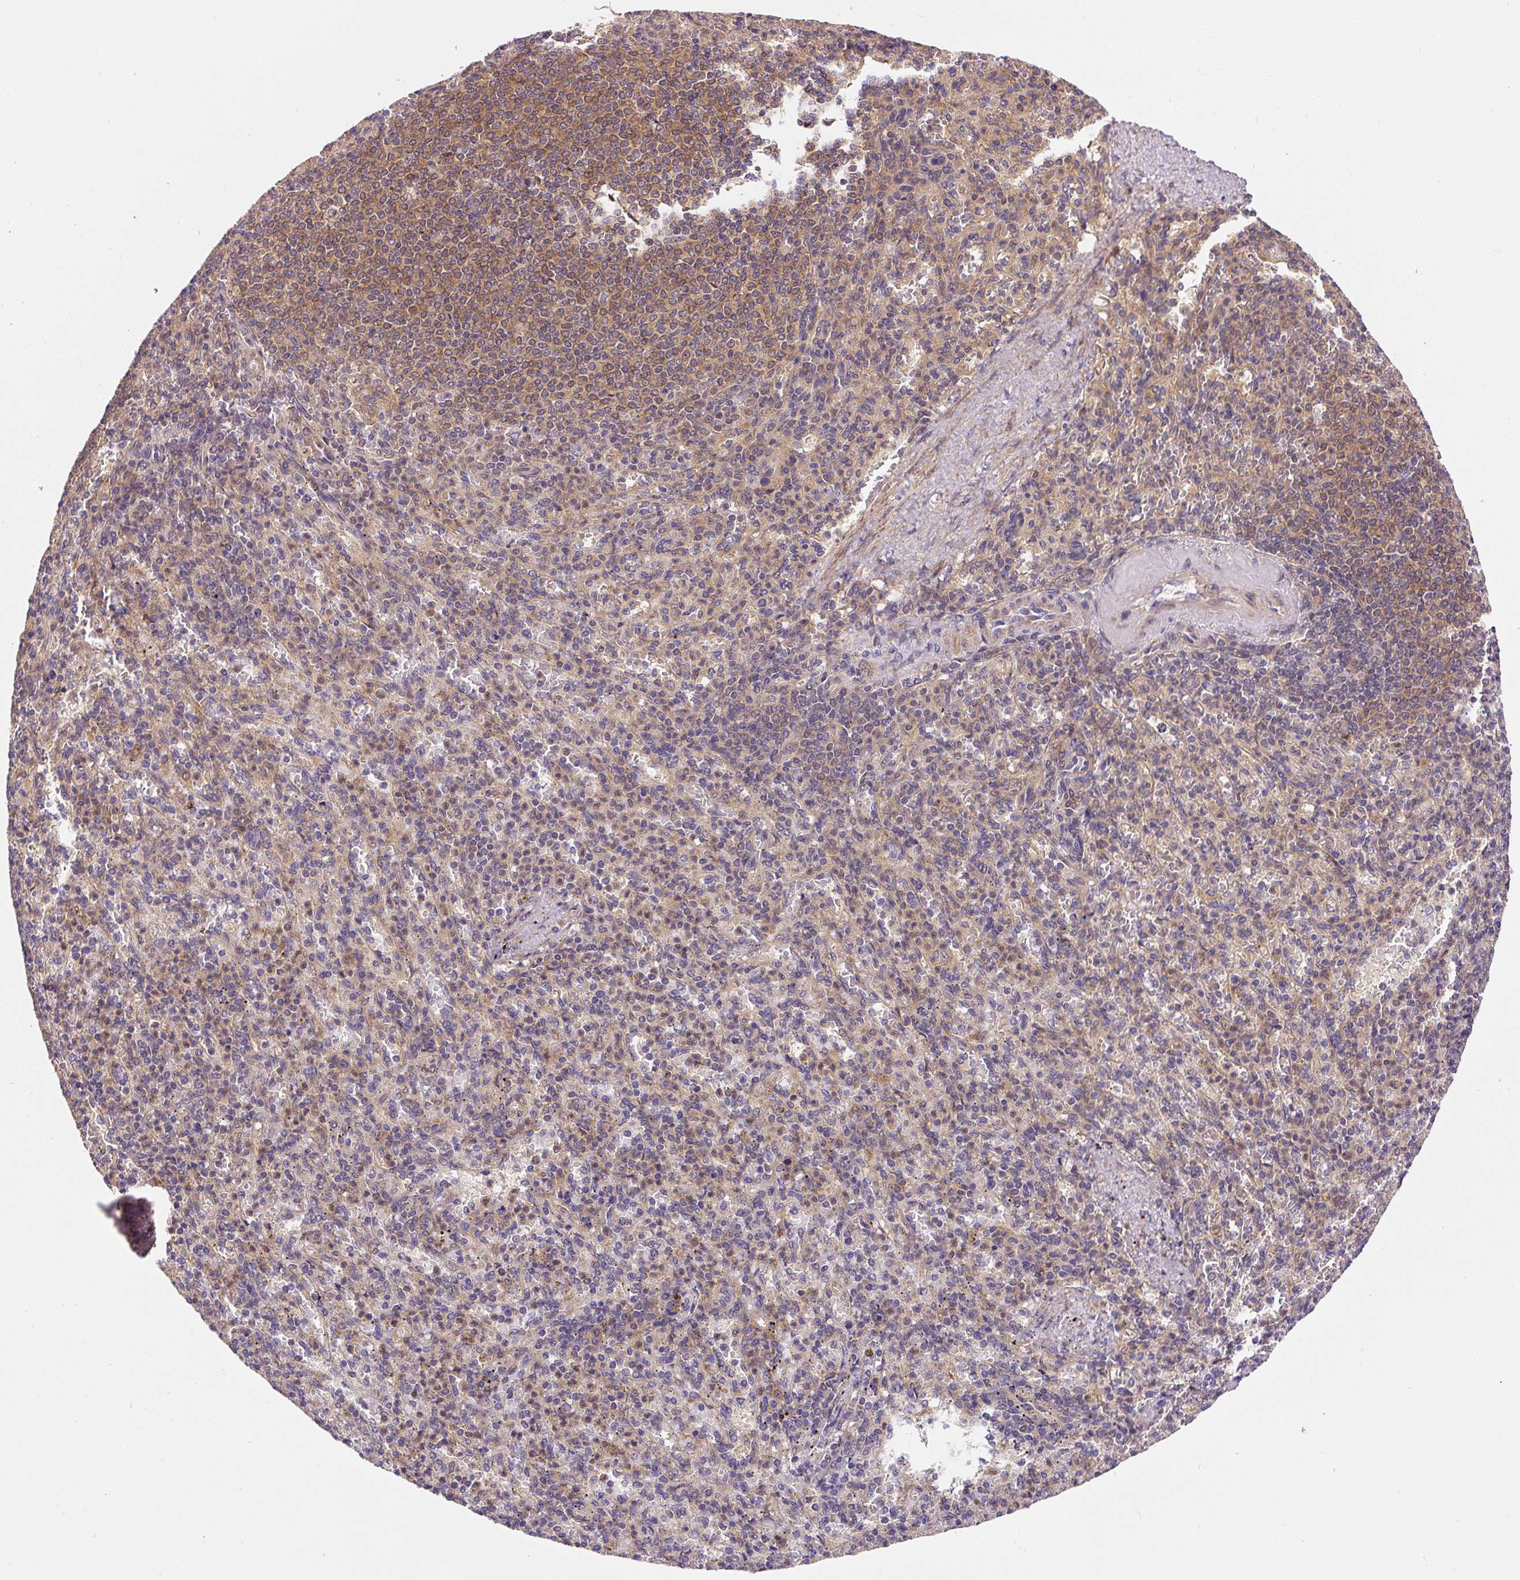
{"staining": {"intensity": "weak", "quantity": "<25%", "location": "cytoplasmic/membranous"}, "tissue": "spleen", "cell_type": "Cells in red pulp", "image_type": "normal", "snomed": [{"axis": "morphology", "description": "Normal tissue, NOS"}, {"axis": "topography", "description": "Spleen"}], "caption": "DAB (3,3'-diaminobenzidine) immunohistochemical staining of unremarkable human spleen reveals no significant expression in cells in red pulp.", "gene": "CCDC28A", "patient": {"sex": "female", "age": 74}}